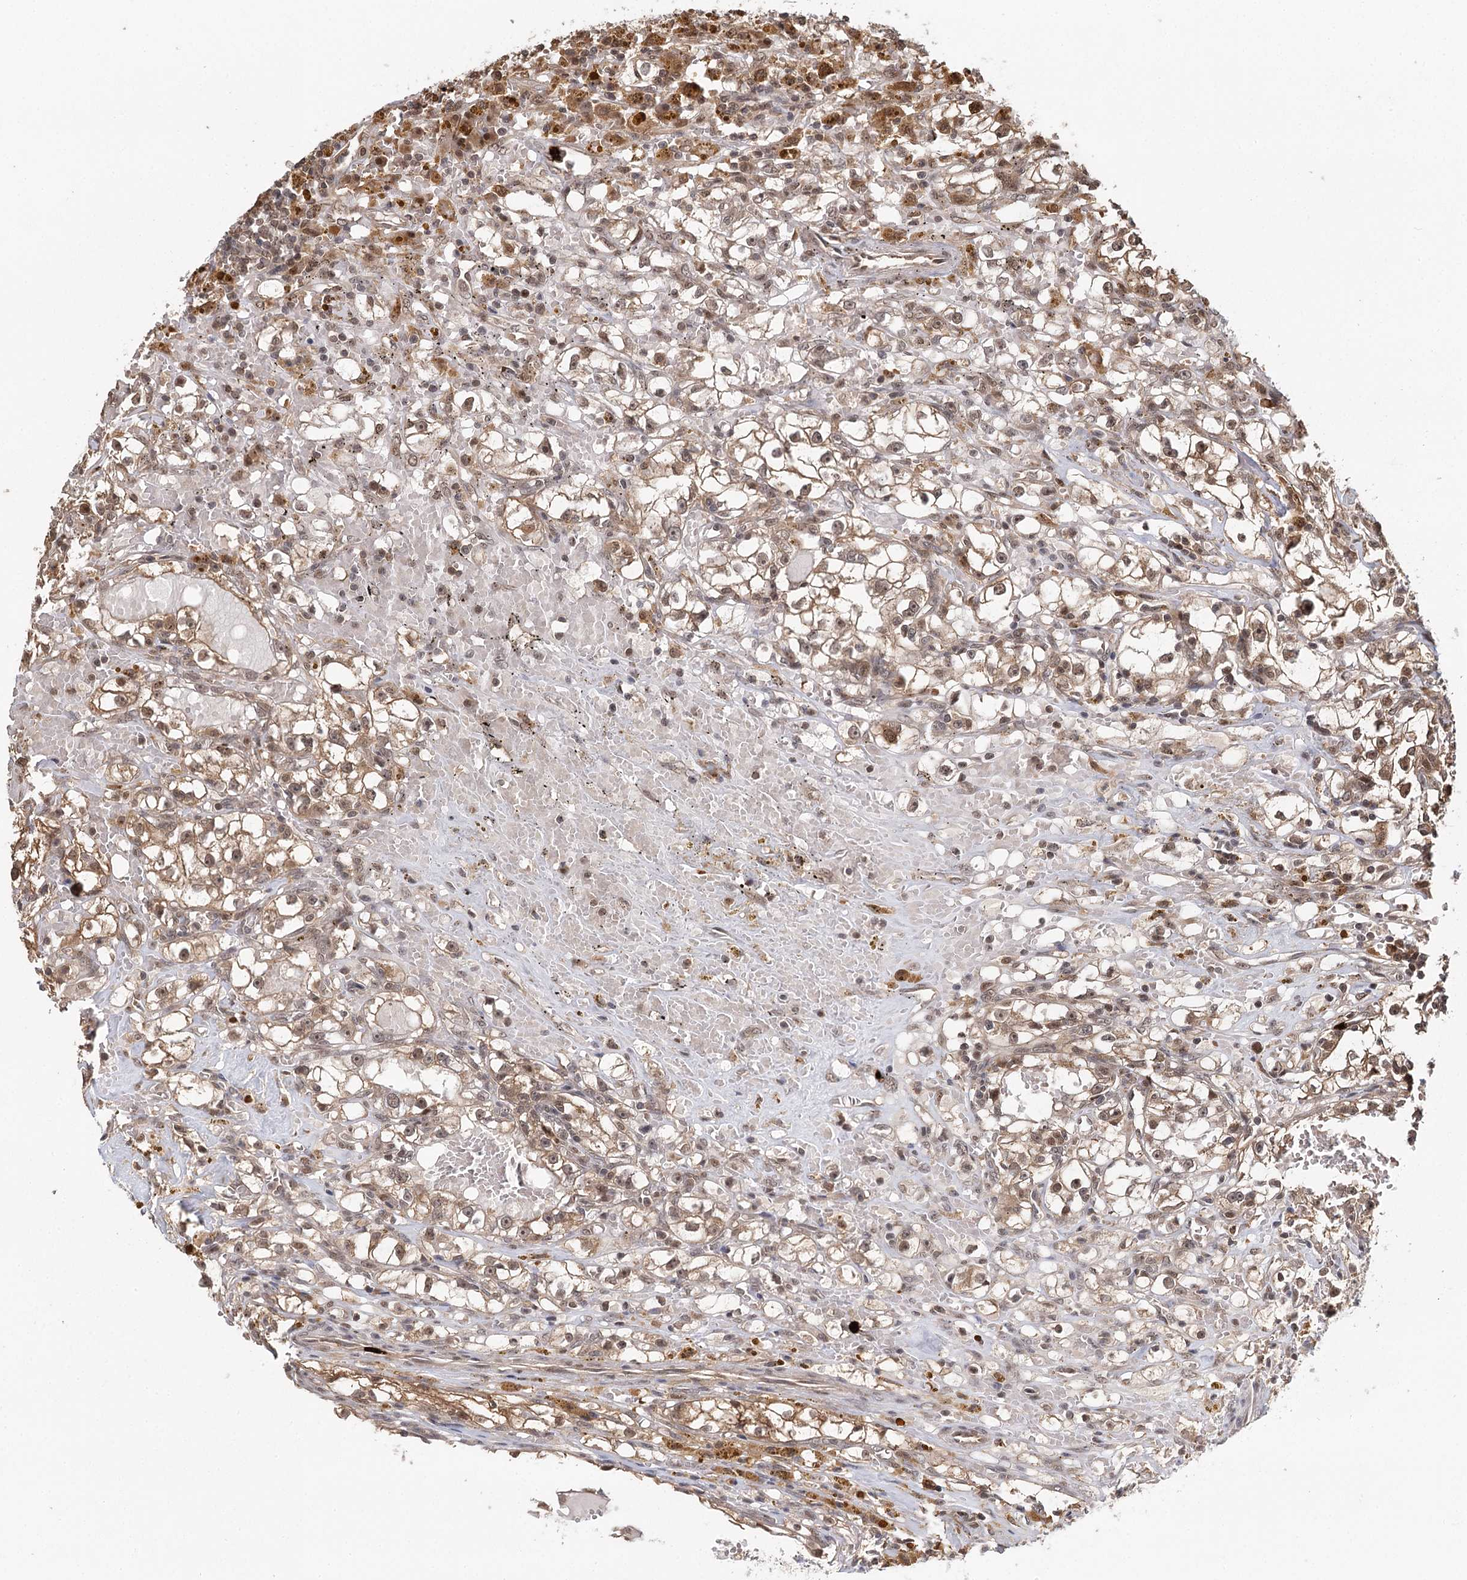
{"staining": {"intensity": "weak", "quantity": ">75%", "location": "cytoplasmic/membranous"}, "tissue": "renal cancer", "cell_type": "Tumor cells", "image_type": "cancer", "snomed": [{"axis": "morphology", "description": "Adenocarcinoma, NOS"}, {"axis": "topography", "description": "Kidney"}], "caption": "Immunohistochemistry (IHC) image of neoplastic tissue: human renal cancer stained using immunohistochemistry (IHC) reveals low levels of weak protein expression localized specifically in the cytoplasmic/membranous of tumor cells, appearing as a cytoplasmic/membranous brown color.", "gene": "N6AMT1", "patient": {"sex": "male", "age": 56}}